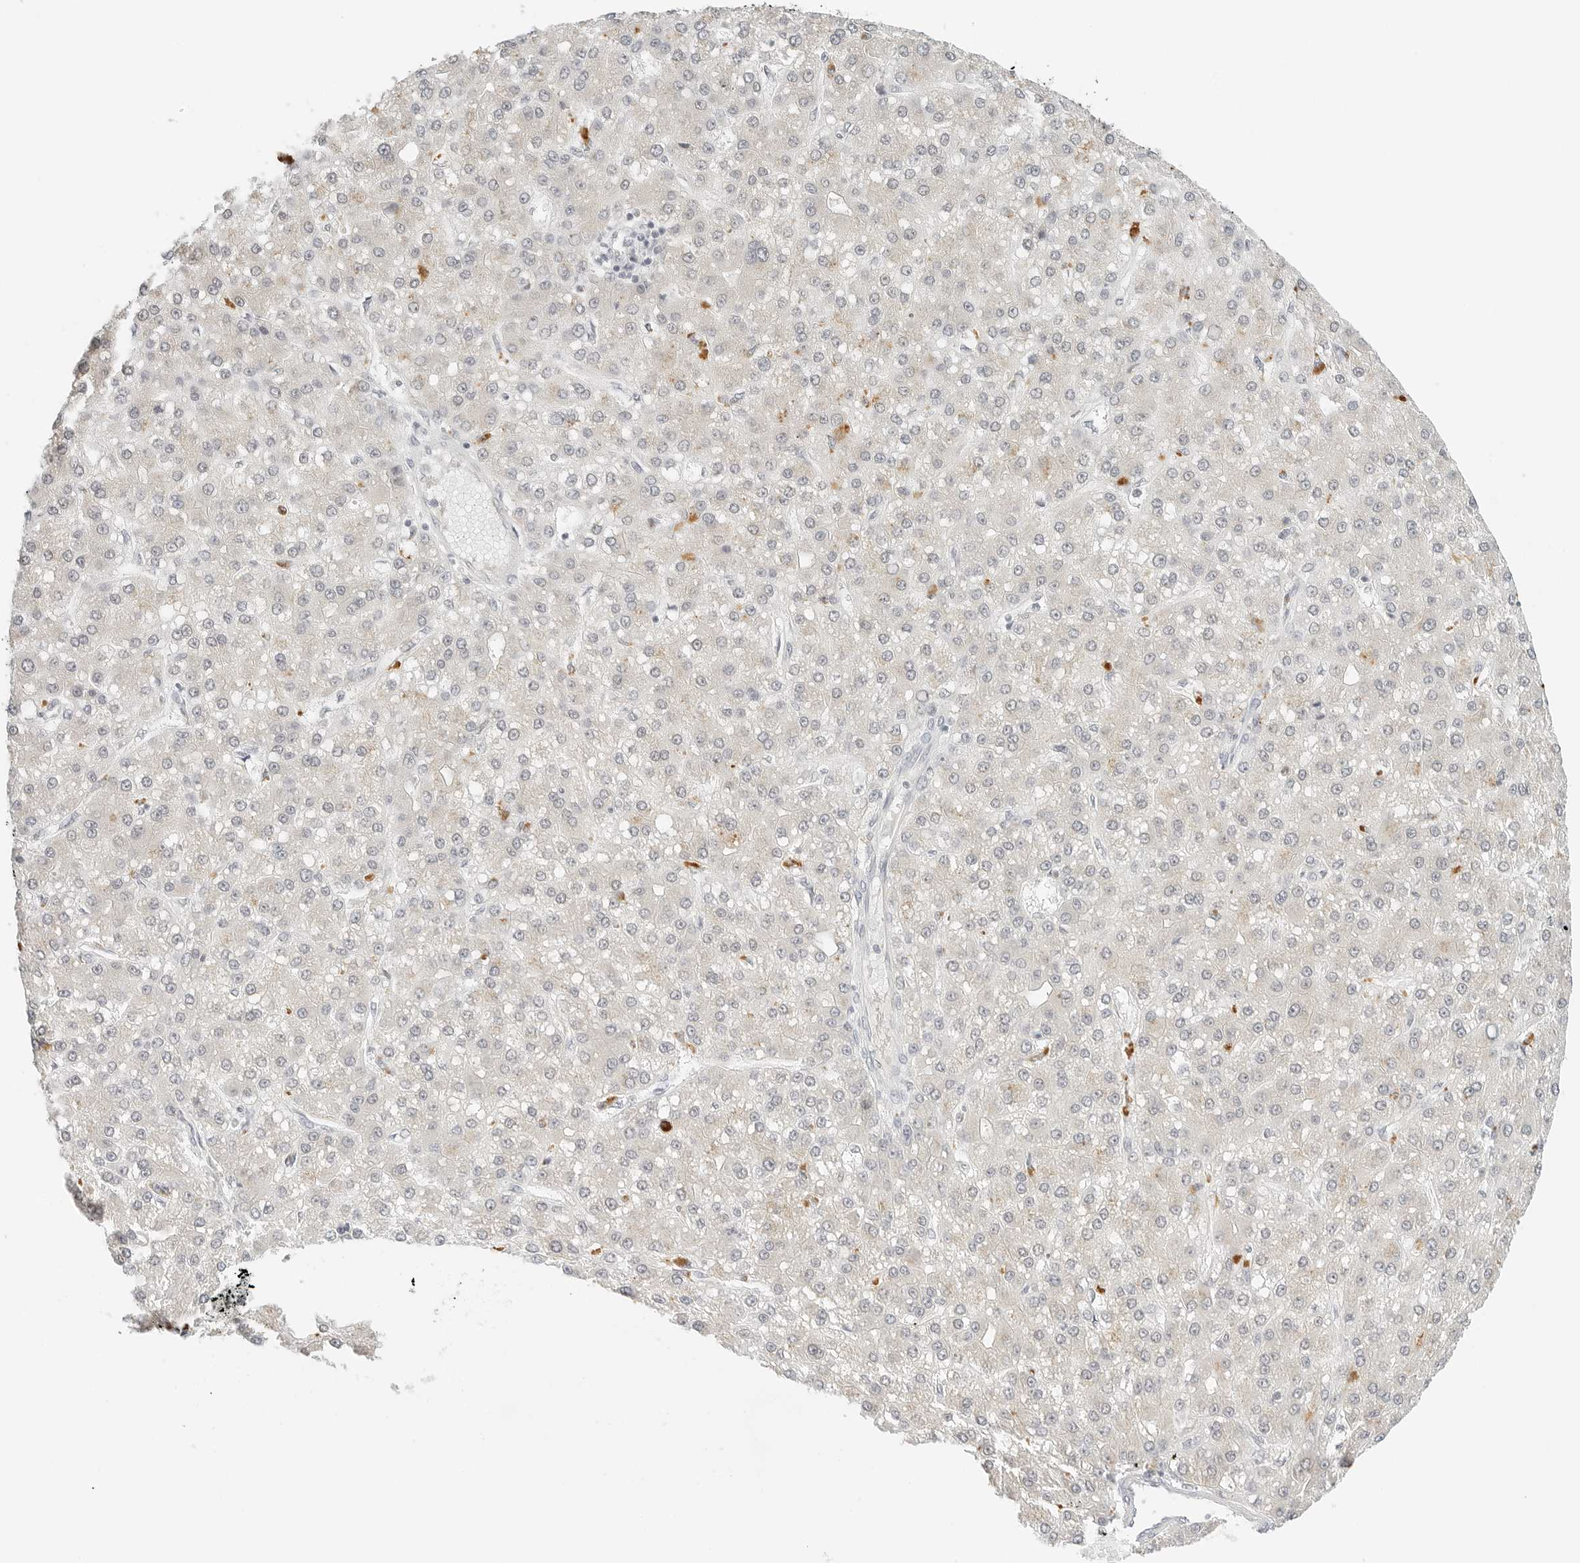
{"staining": {"intensity": "negative", "quantity": "none", "location": "none"}, "tissue": "liver cancer", "cell_type": "Tumor cells", "image_type": "cancer", "snomed": [{"axis": "morphology", "description": "Carcinoma, Hepatocellular, NOS"}, {"axis": "topography", "description": "Liver"}], "caption": "A histopathology image of human hepatocellular carcinoma (liver) is negative for staining in tumor cells. The staining was performed using DAB (3,3'-diaminobenzidine) to visualize the protein expression in brown, while the nuclei were stained in blue with hematoxylin (Magnification: 20x).", "gene": "NEO1", "patient": {"sex": "male", "age": 67}}